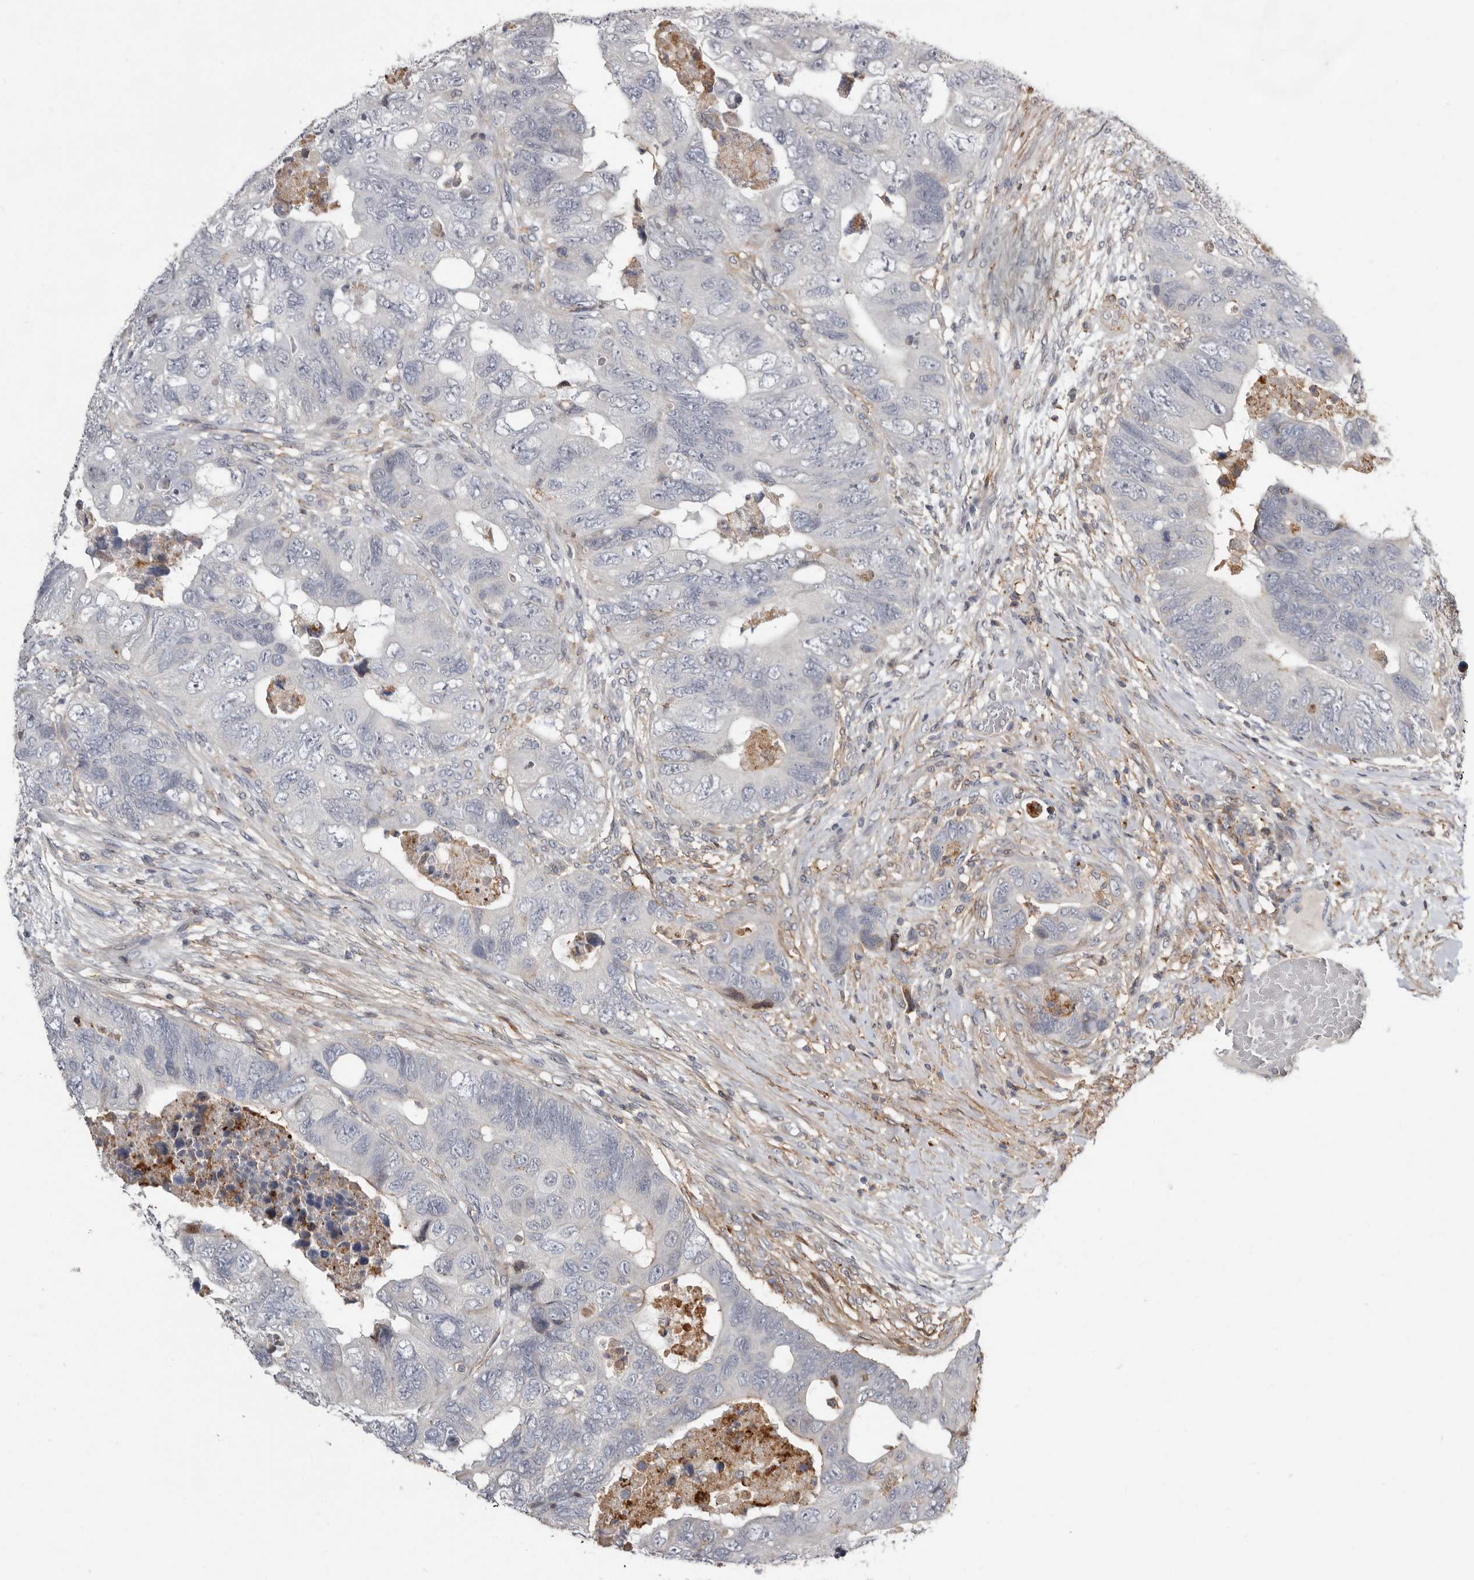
{"staining": {"intensity": "negative", "quantity": "none", "location": "none"}, "tissue": "colorectal cancer", "cell_type": "Tumor cells", "image_type": "cancer", "snomed": [{"axis": "morphology", "description": "Adenocarcinoma, NOS"}, {"axis": "topography", "description": "Rectum"}], "caption": "Human adenocarcinoma (colorectal) stained for a protein using IHC shows no expression in tumor cells.", "gene": "KIF26B", "patient": {"sex": "male", "age": 63}}